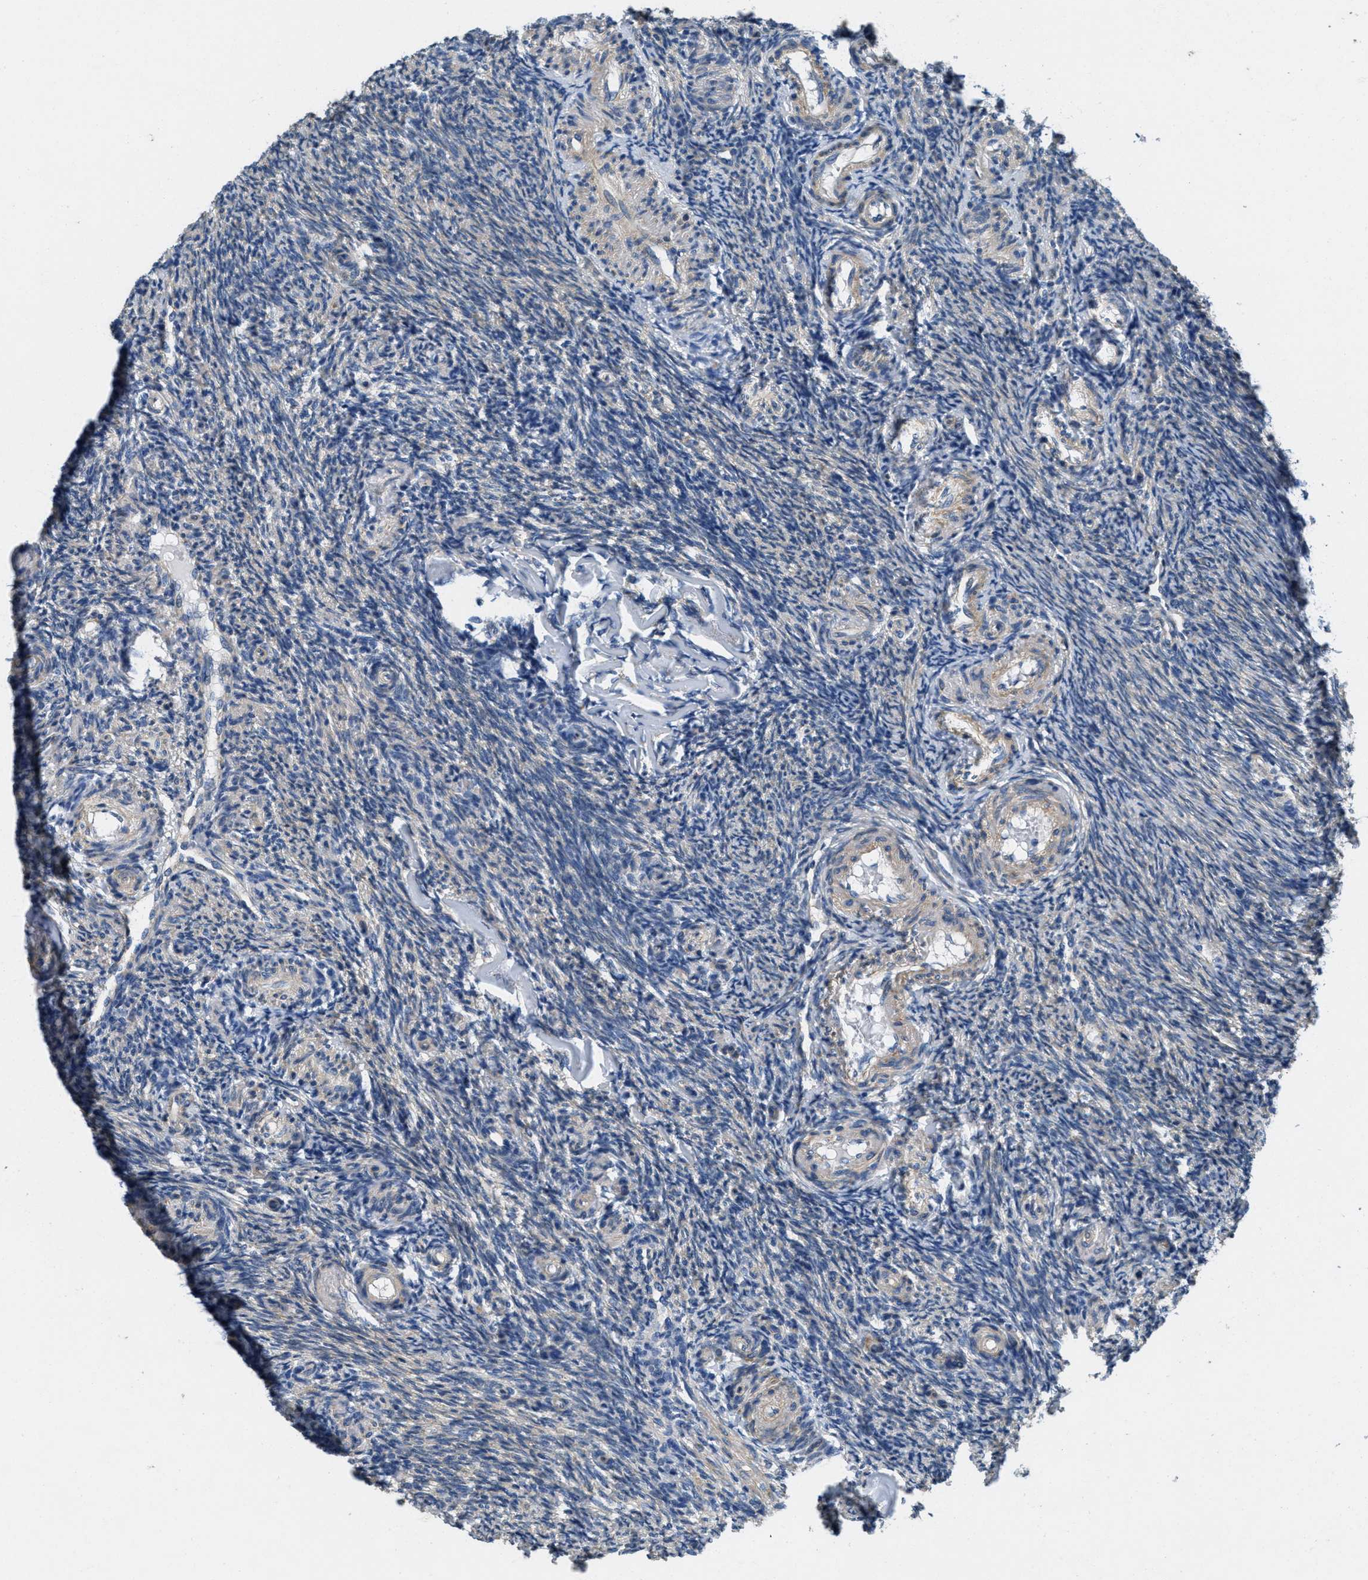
{"staining": {"intensity": "negative", "quantity": "none", "location": "none"}, "tissue": "ovary", "cell_type": "Follicle cells", "image_type": "normal", "snomed": [{"axis": "morphology", "description": "Normal tissue, NOS"}, {"axis": "topography", "description": "Ovary"}], "caption": "This is an immunohistochemistry (IHC) image of benign ovary. There is no positivity in follicle cells.", "gene": "TOMM70", "patient": {"sex": "female", "age": 41}}